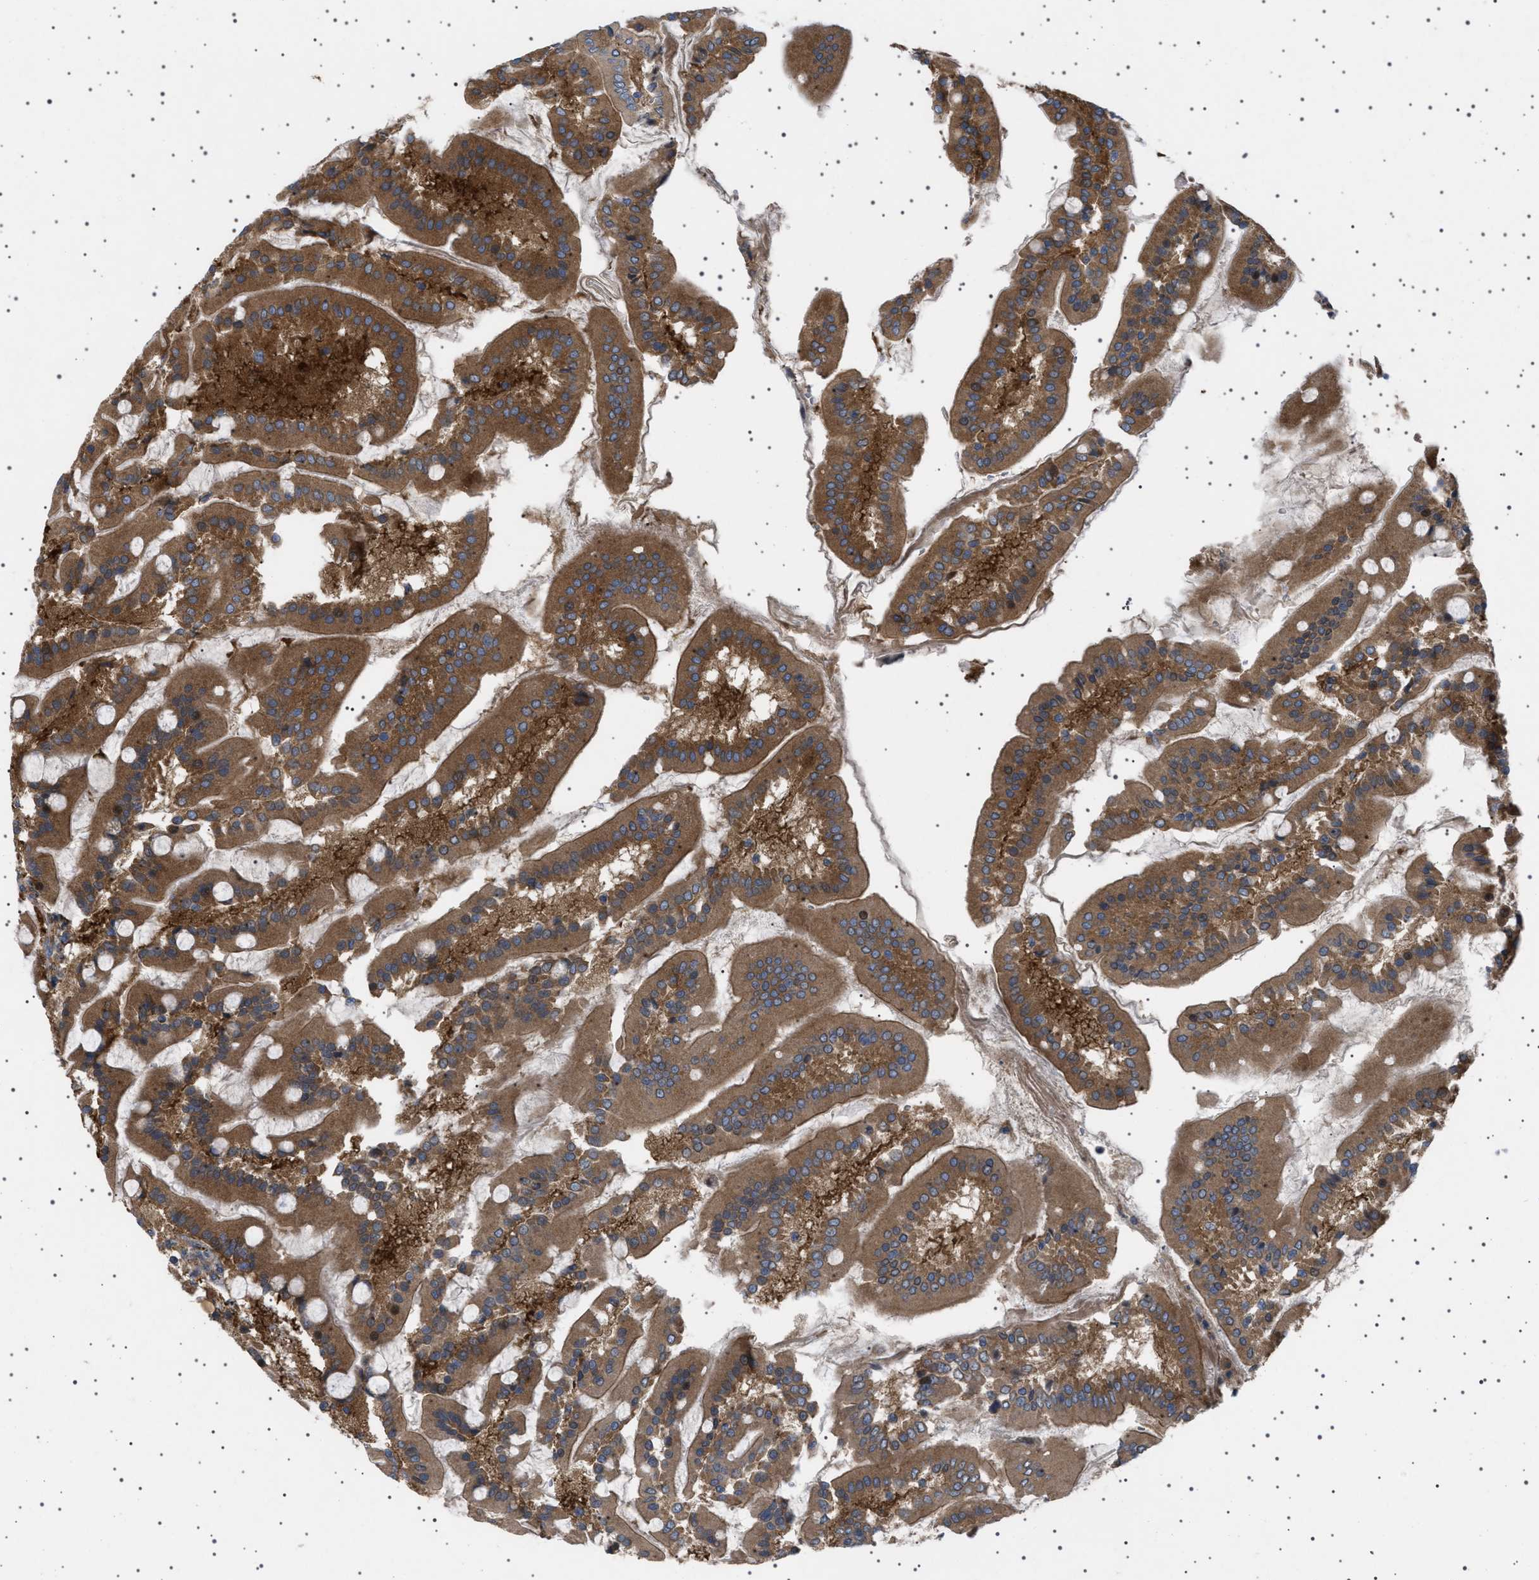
{"staining": {"intensity": "strong", "quantity": ">75%", "location": "cytoplasmic/membranous"}, "tissue": "duodenum", "cell_type": "Glandular cells", "image_type": "normal", "snomed": [{"axis": "morphology", "description": "Normal tissue, NOS"}, {"axis": "topography", "description": "Duodenum"}], "caption": "Glandular cells exhibit high levels of strong cytoplasmic/membranous staining in approximately >75% of cells in benign duodenum.", "gene": "CCDC186", "patient": {"sex": "male", "age": 50}}